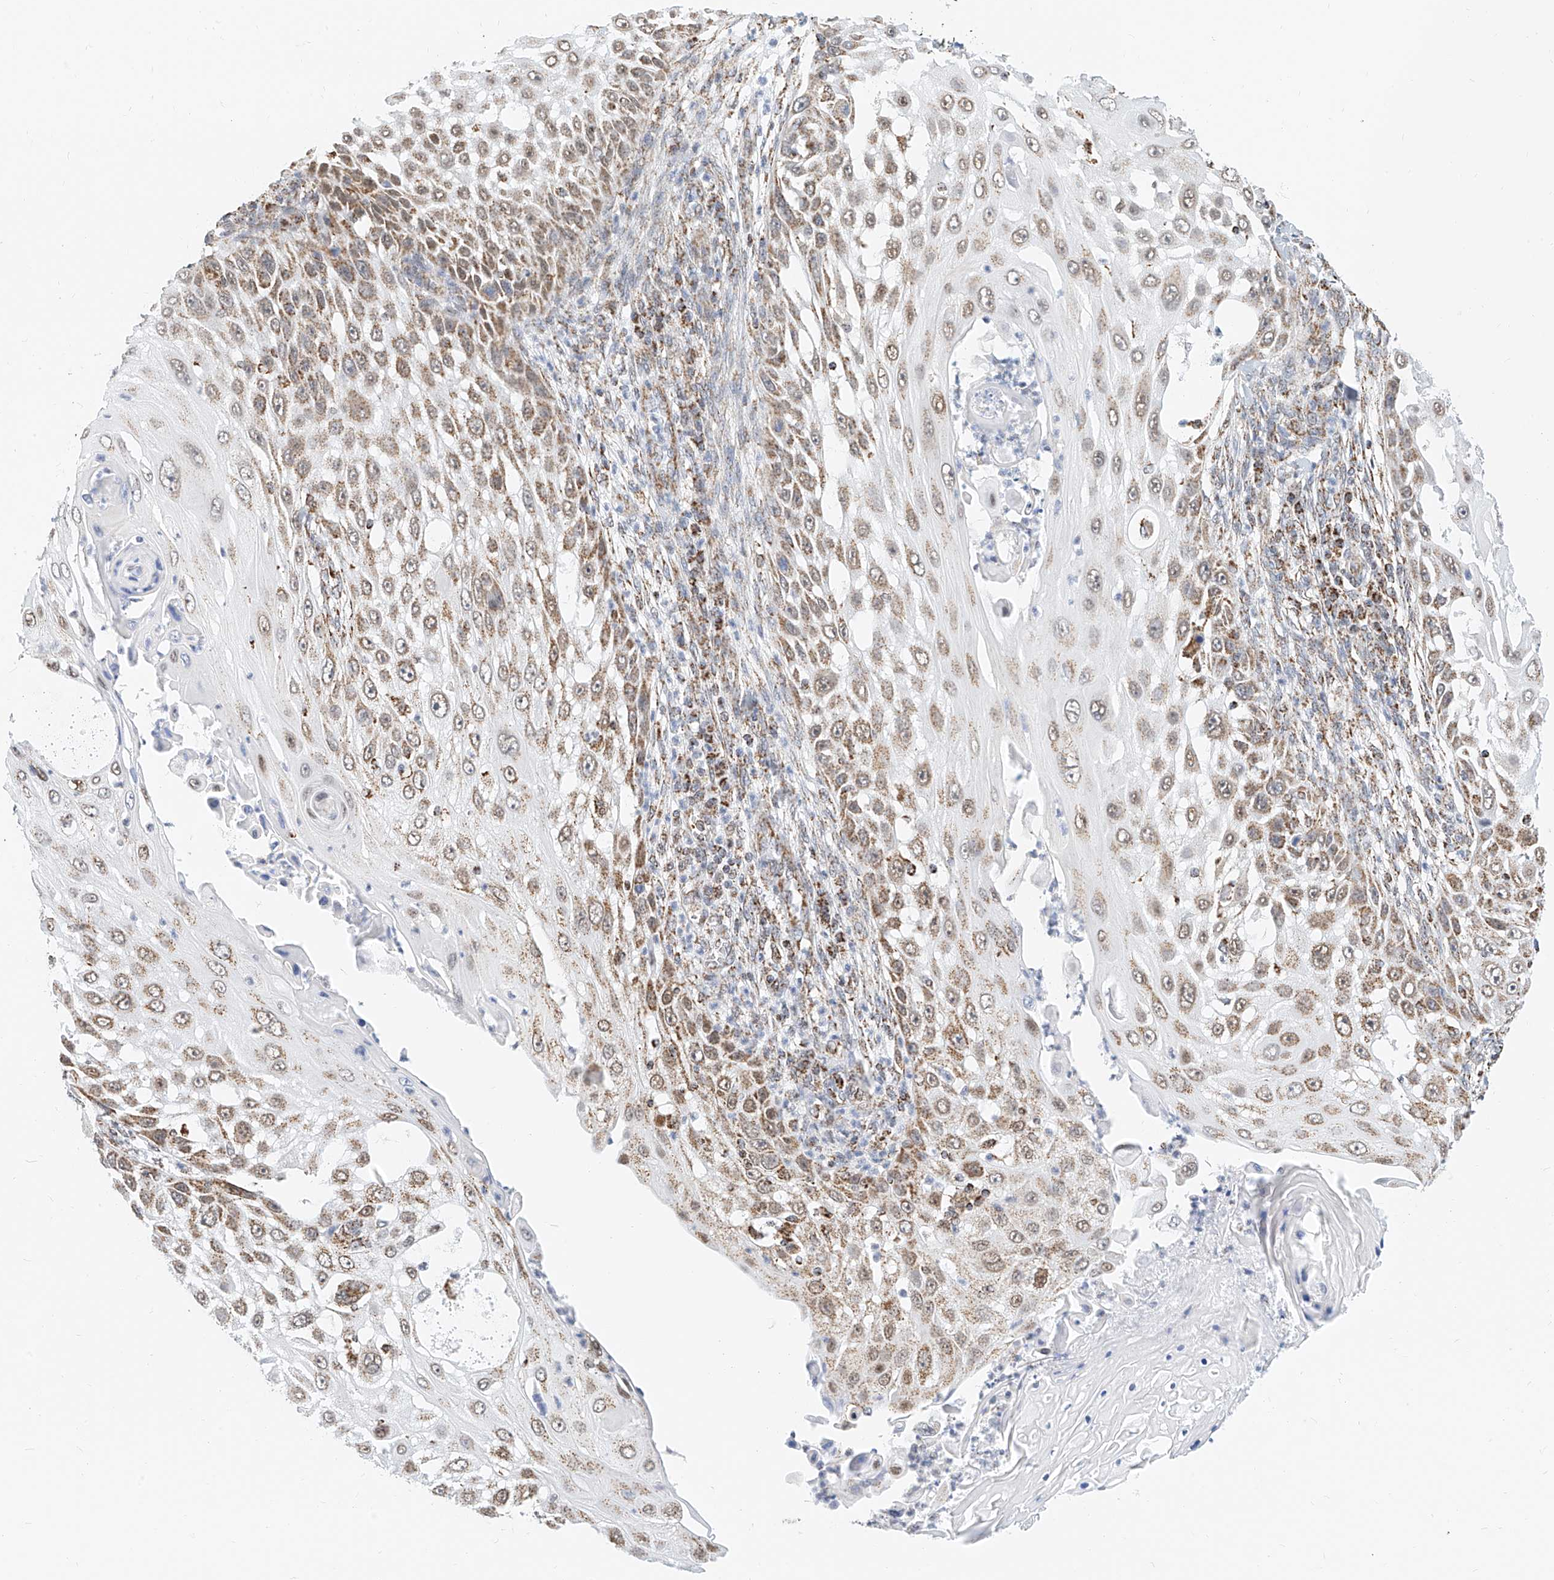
{"staining": {"intensity": "moderate", "quantity": ">75%", "location": "cytoplasmic/membranous"}, "tissue": "skin cancer", "cell_type": "Tumor cells", "image_type": "cancer", "snomed": [{"axis": "morphology", "description": "Squamous cell carcinoma, NOS"}, {"axis": "topography", "description": "Skin"}], "caption": "Human squamous cell carcinoma (skin) stained with a brown dye reveals moderate cytoplasmic/membranous positive expression in approximately >75% of tumor cells.", "gene": "NALCN", "patient": {"sex": "female", "age": 44}}